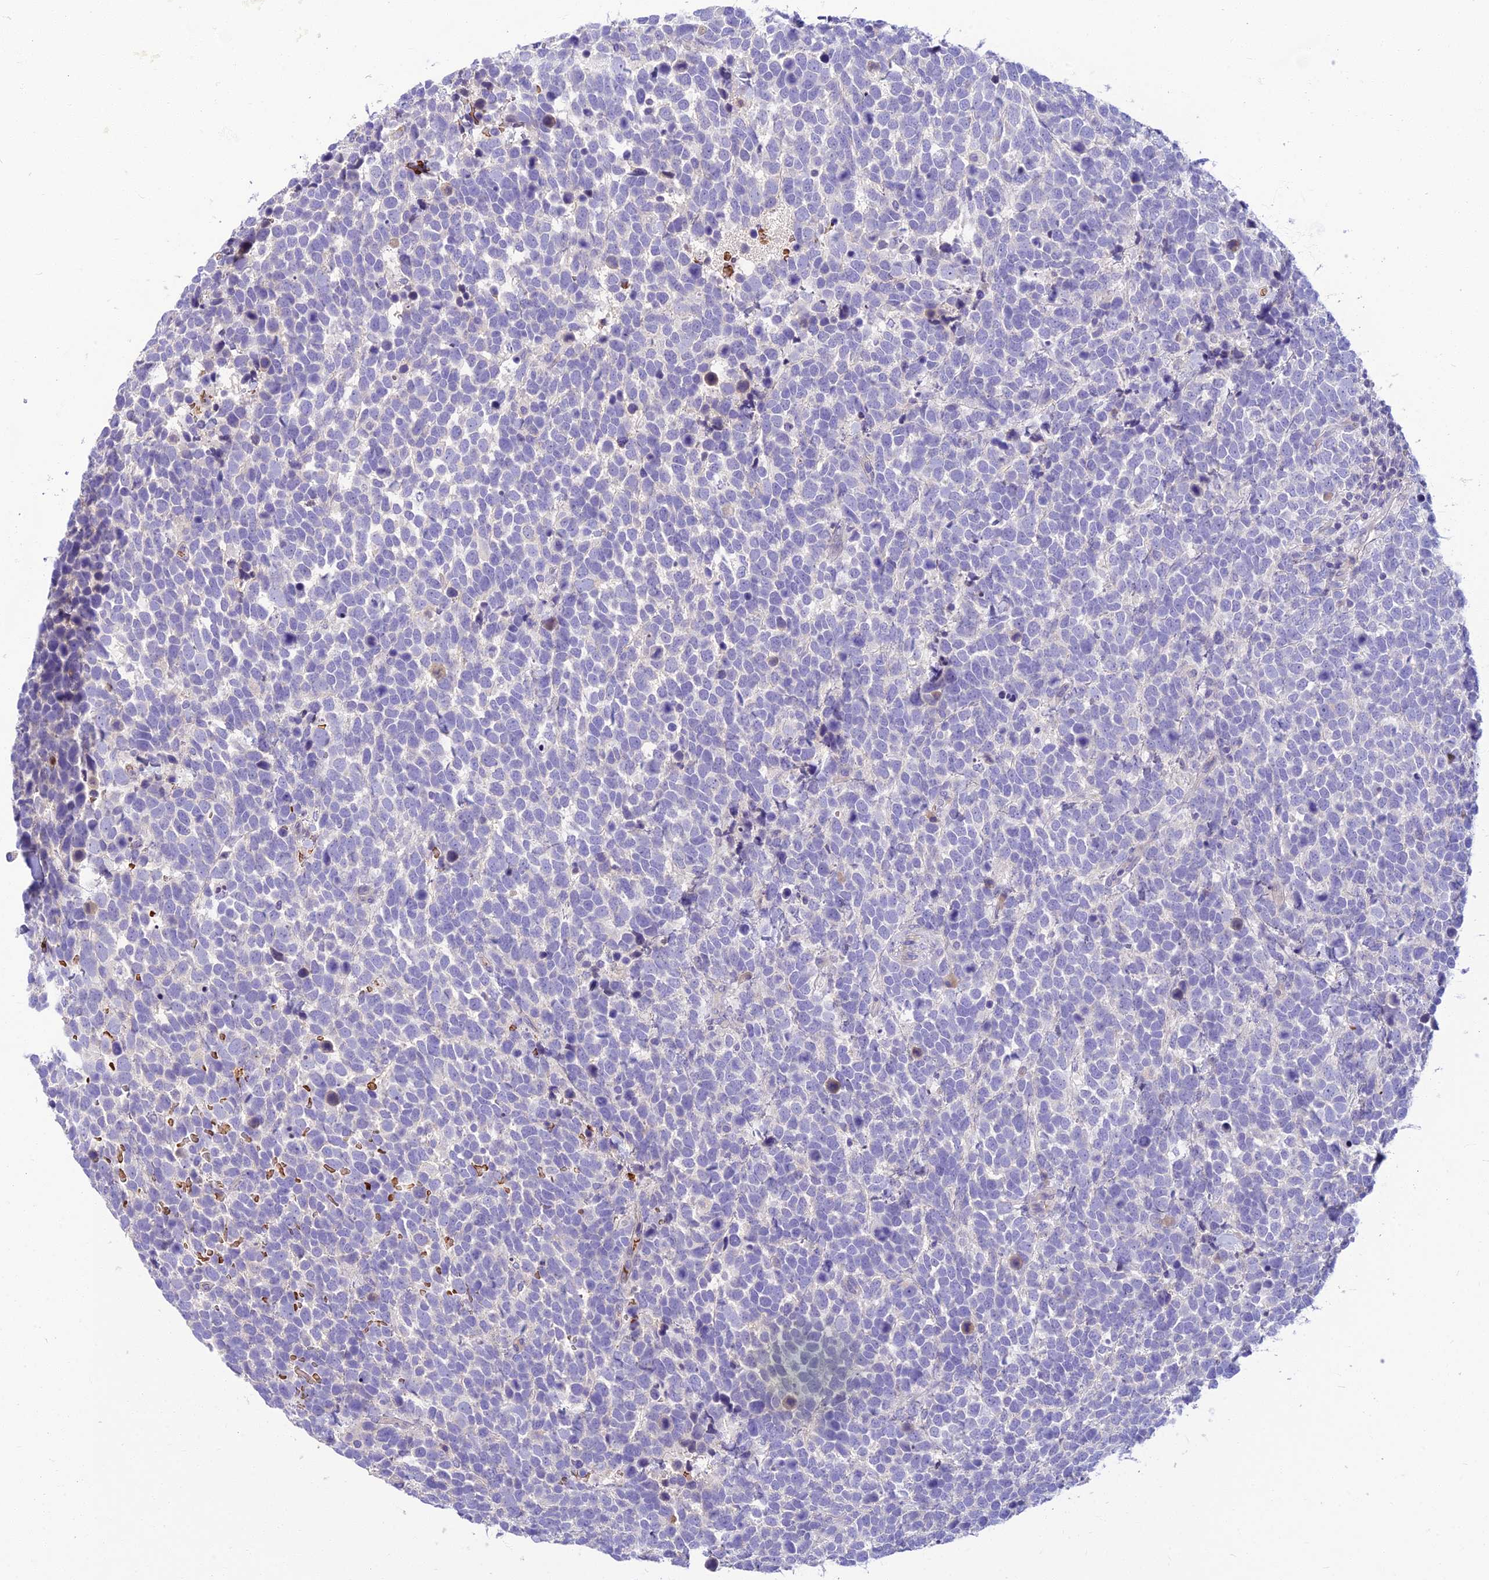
{"staining": {"intensity": "negative", "quantity": "none", "location": "none"}, "tissue": "urothelial cancer", "cell_type": "Tumor cells", "image_type": "cancer", "snomed": [{"axis": "morphology", "description": "Urothelial carcinoma, High grade"}, {"axis": "topography", "description": "Urinary bladder"}], "caption": "Immunohistochemical staining of urothelial carcinoma (high-grade) reveals no significant staining in tumor cells.", "gene": "CLIP4", "patient": {"sex": "female", "age": 82}}